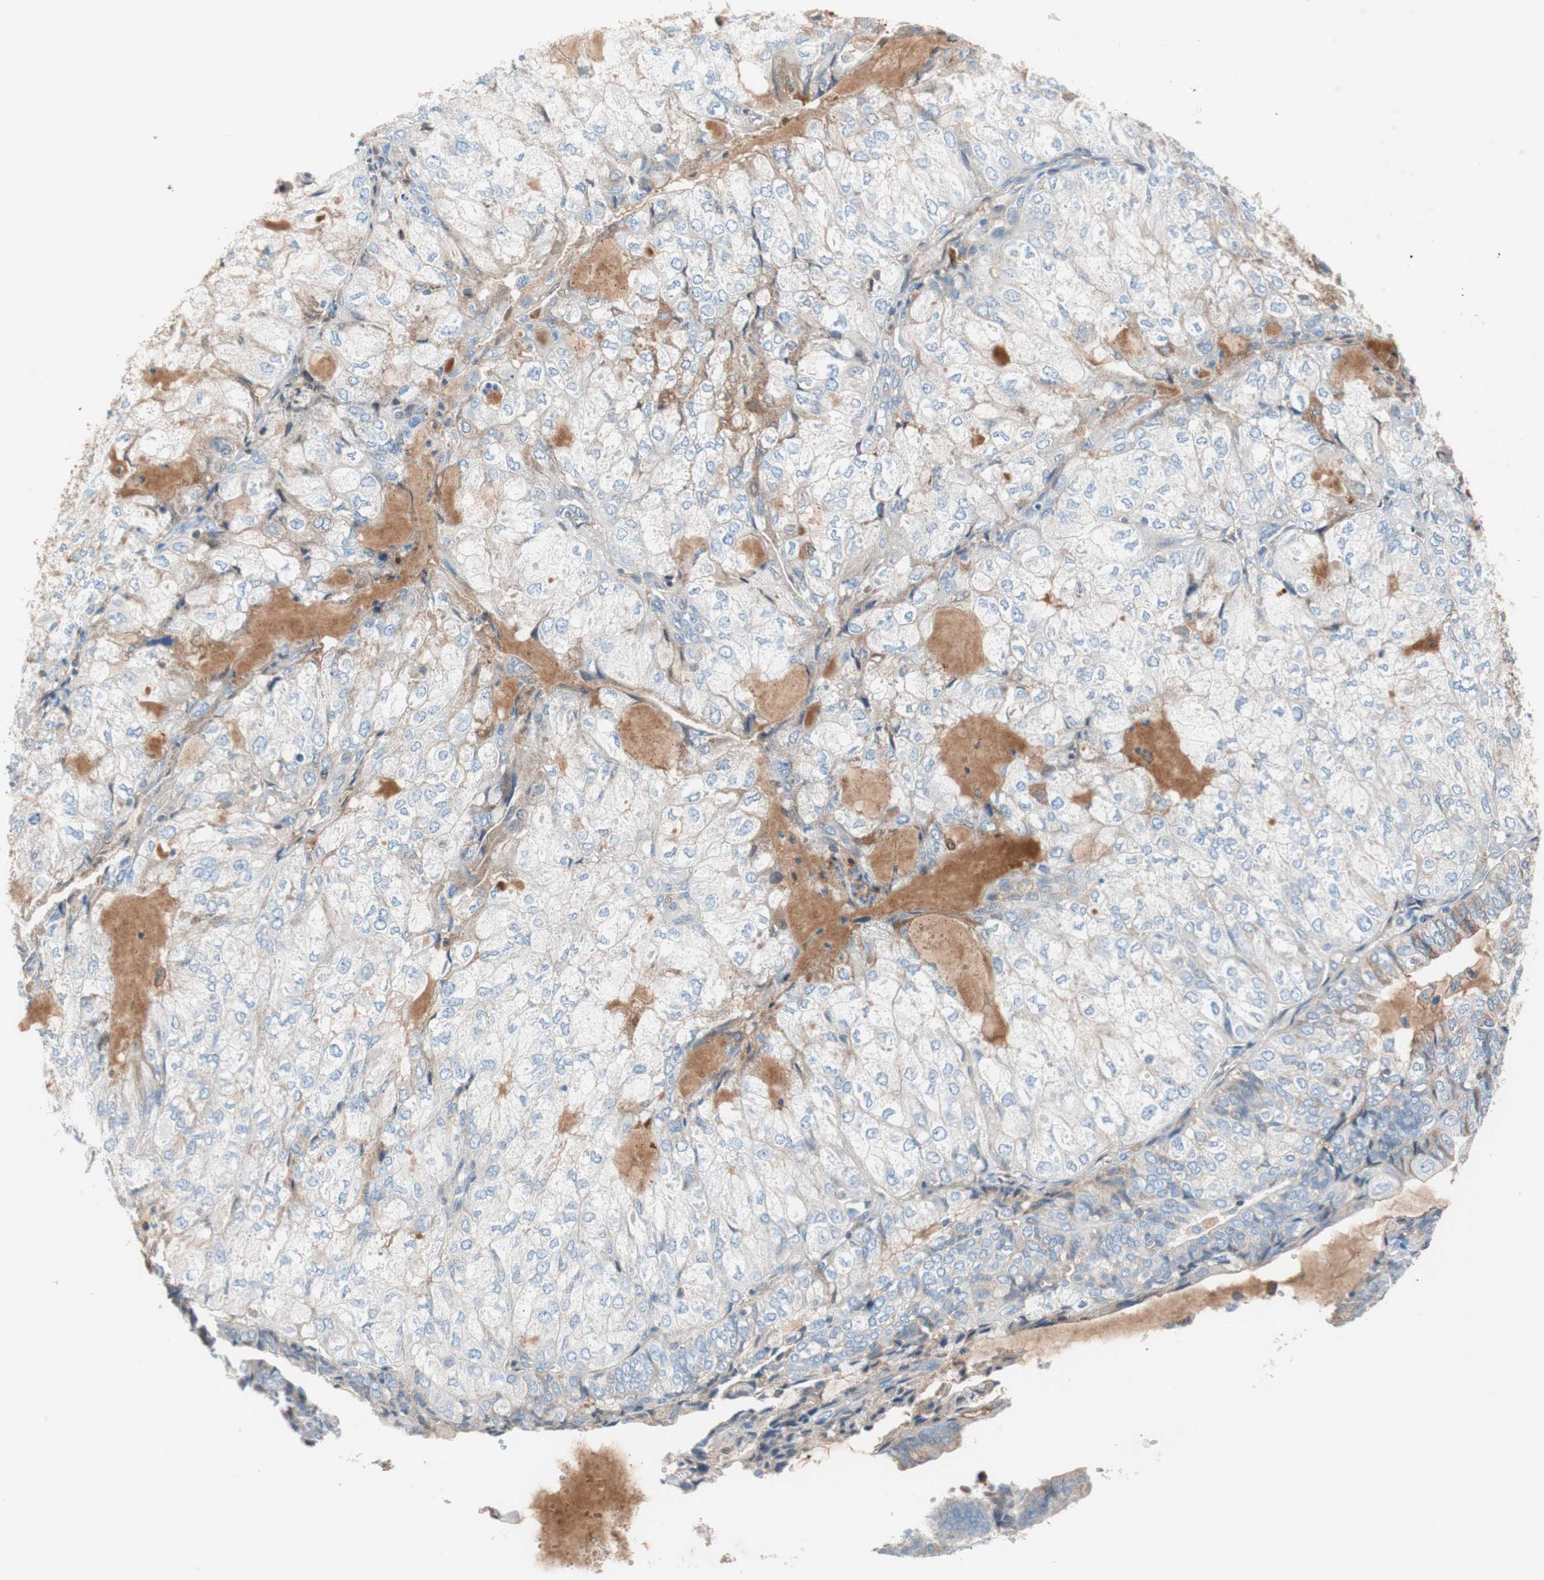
{"staining": {"intensity": "weak", "quantity": "<25%", "location": "cytoplasmic/membranous"}, "tissue": "endometrial cancer", "cell_type": "Tumor cells", "image_type": "cancer", "snomed": [{"axis": "morphology", "description": "Adenocarcinoma, NOS"}, {"axis": "topography", "description": "Endometrium"}], "caption": "Immunohistochemistry micrograph of neoplastic tissue: human endometrial cancer (adenocarcinoma) stained with DAB displays no significant protein expression in tumor cells.", "gene": "RBP4", "patient": {"sex": "female", "age": 81}}